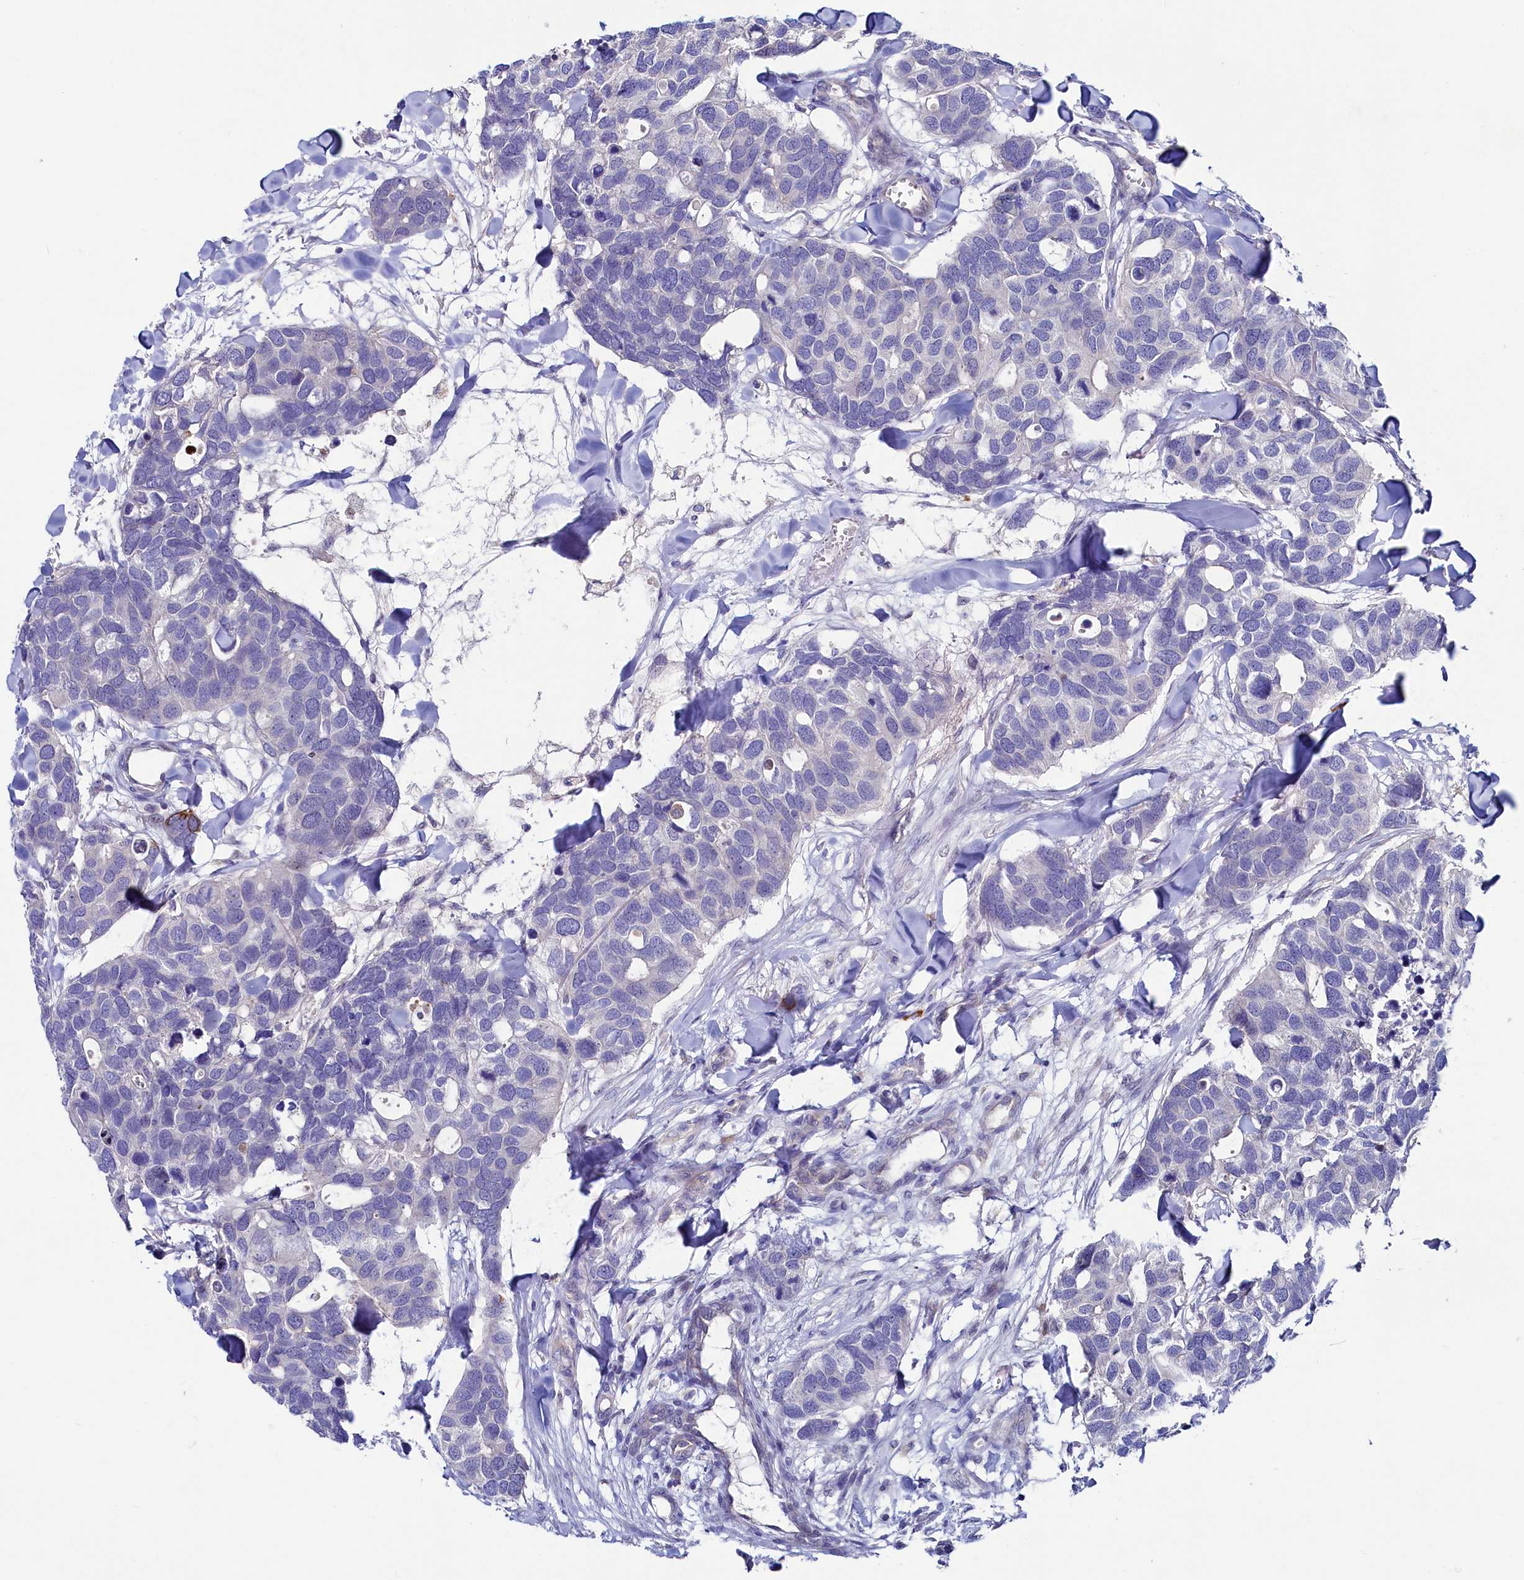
{"staining": {"intensity": "negative", "quantity": "none", "location": "none"}, "tissue": "breast cancer", "cell_type": "Tumor cells", "image_type": "cancer", "snomed": [{"axis": "morphology", "description": "Duct carcinoma"}, {"axis": "topography", "description": "Breast"}], "caption": "Tumor cells show no significant protein staining in breast cancer. (DAB immunohistochemistry with hematoxylin counter stain).", "gene": "ASTE1", "patient": {"sex": "female", "age": 83}}